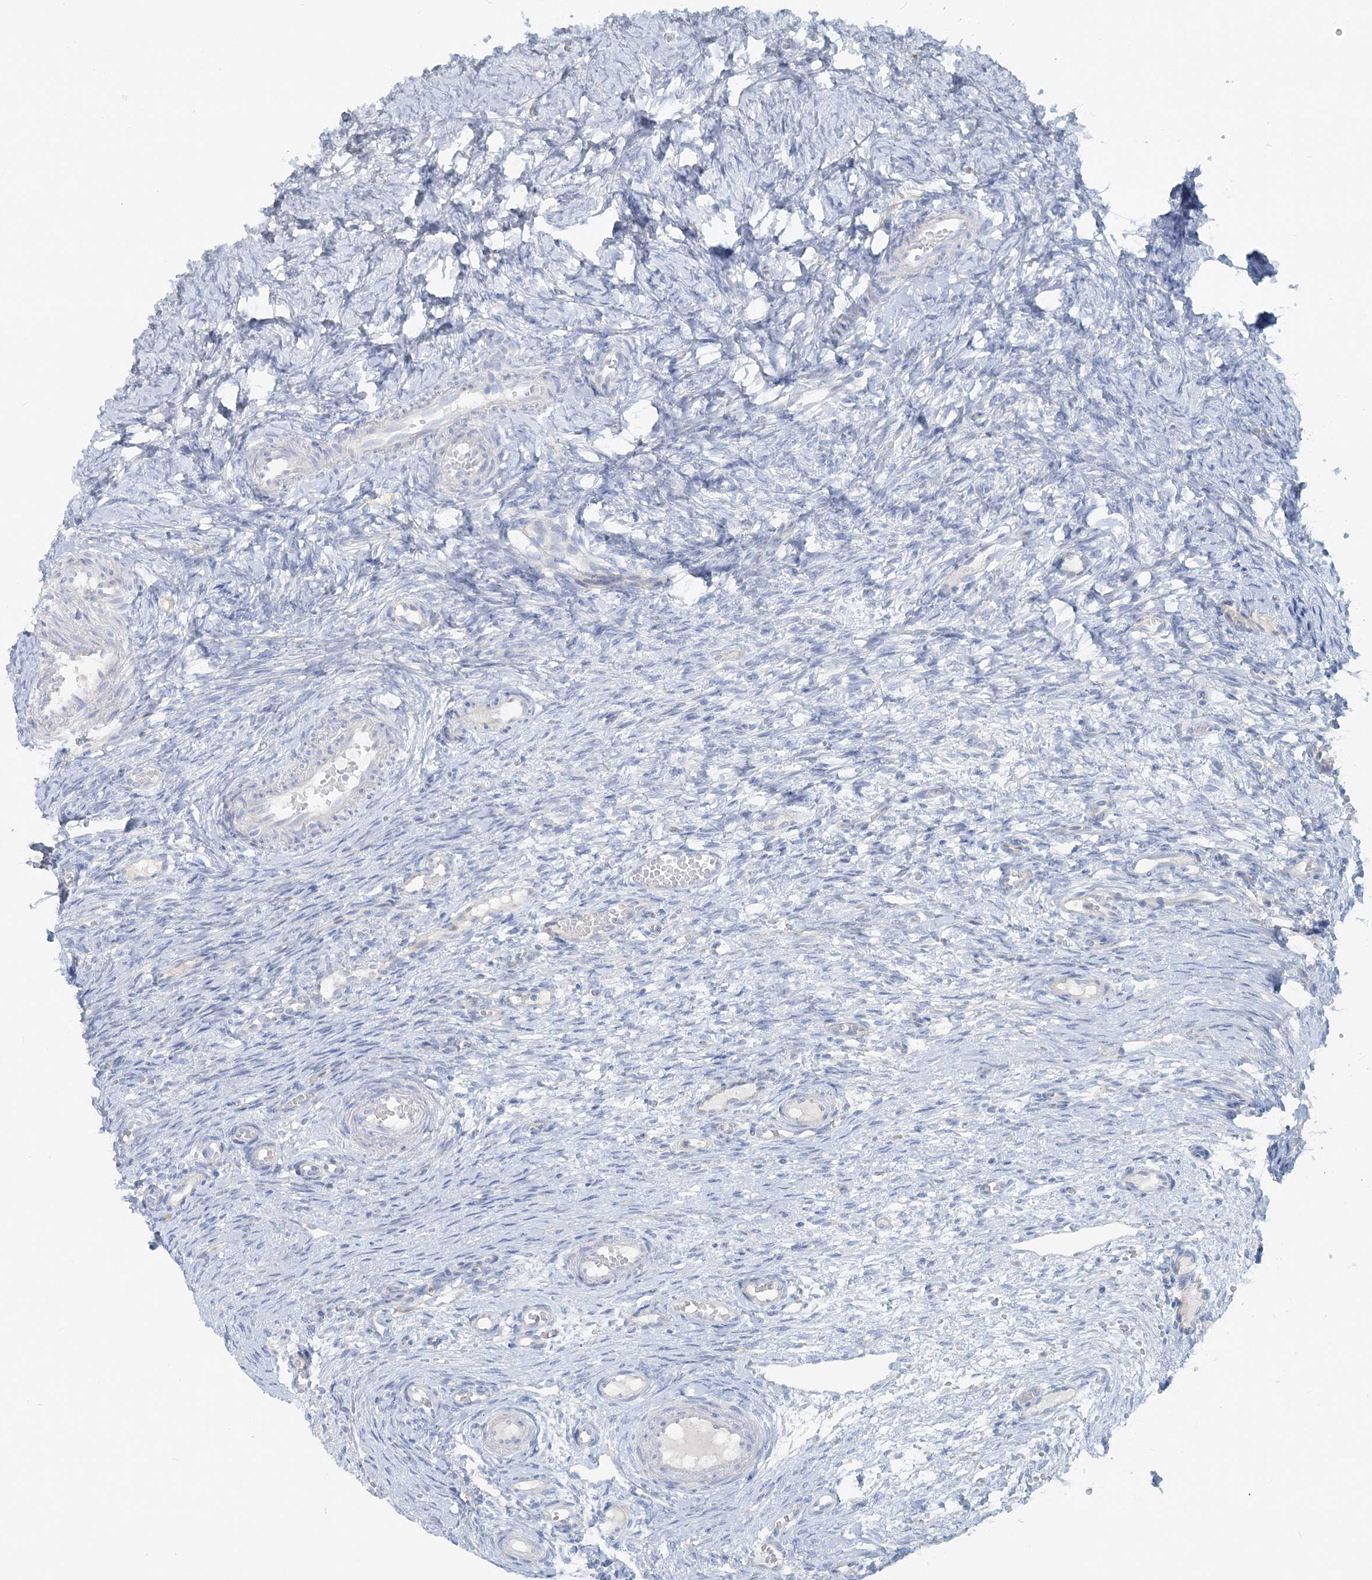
{"staining": {"intensity": "negative", "quantity": "none", "location": "none"}, "tissue": "ovary", "cell_type": "Ovarian stroma cells", "image_type": "normal", "snomed": [{"axis": "morphology", "description": "Adenocarcinoma, NOS"}, {"axis": "topography", "description": "Endometrium"}], "caption": "Unremarkable ovary was stained to show a protein in brown. There is no significant expression in ovarian stroma cells.", "gene": "ATP11A", "patient": {"sex": "female", "age": 32}}